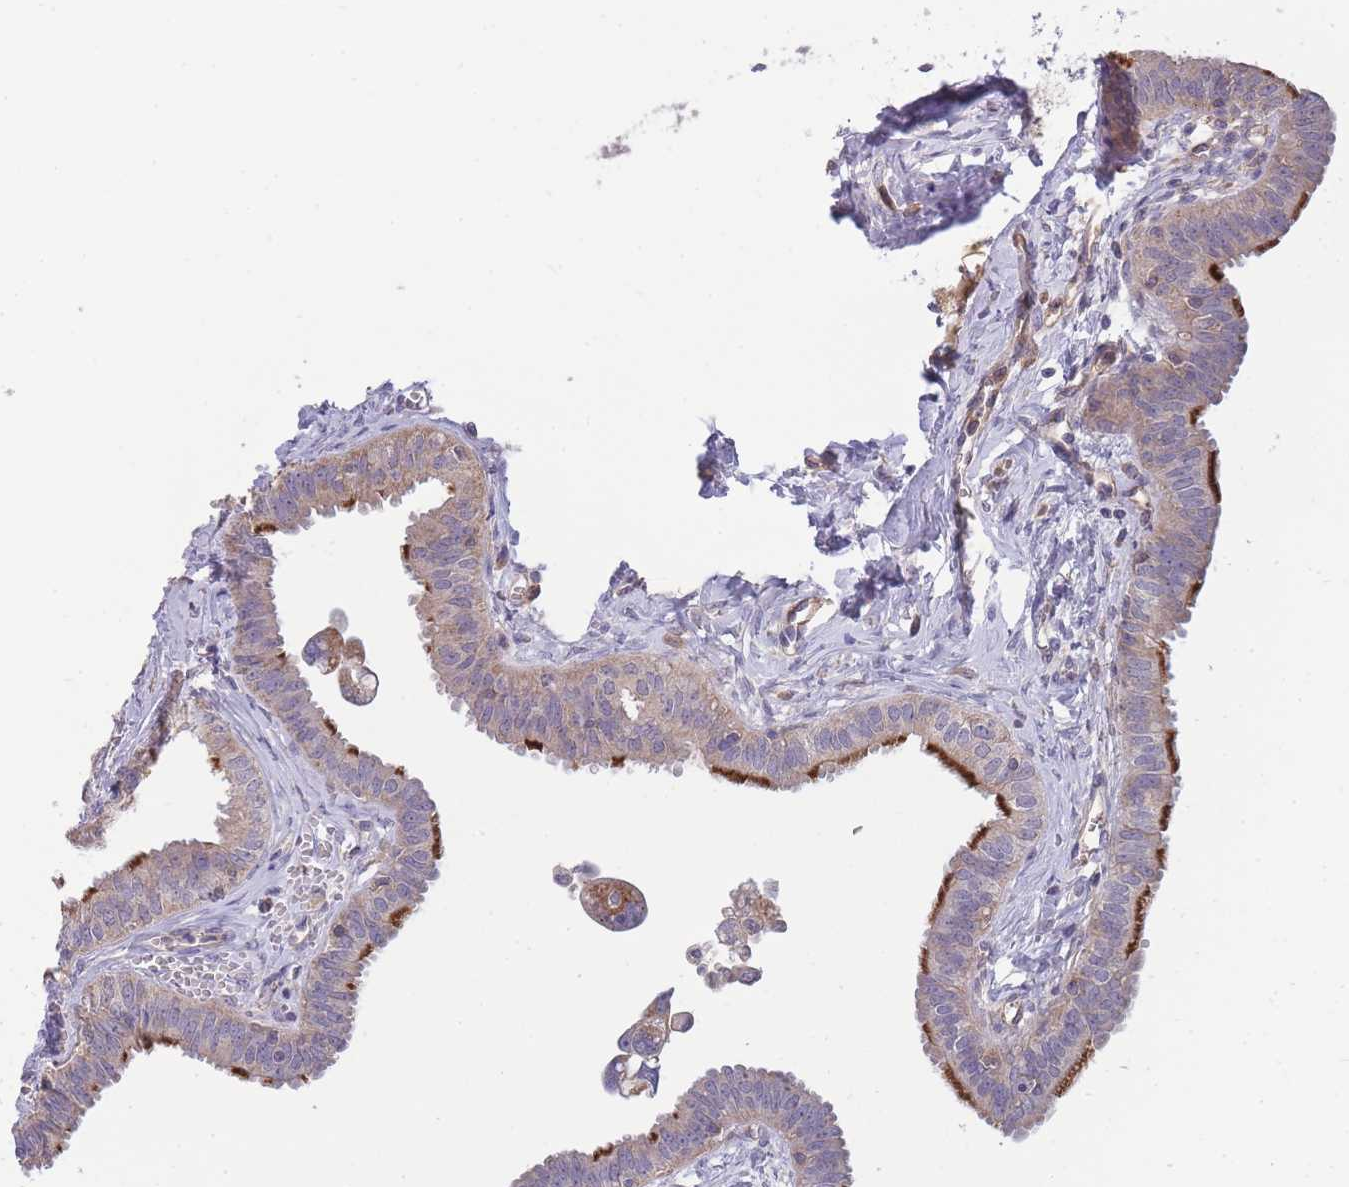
{"staining": {"intensity": "strong", "quantity": "25%-75%", "location": "cytoplasmic/membranous"}, "tissue": "fallopian tube", "cell_type": "Glandular cells", "image_type": "normal", "snomed": [{"axis": "morphology", "description": "Normal tissue, NOS"}, {"axis": "morphology", "description": "Carcinoma, NOS"}, {"axis": "topography", "description": "Fallopian tube"}, {"axis": "topography", "description": "Ovary"}], "caption": "Brown immunohistochemical staining in benign human fallopian tube displays strong cytoplasmic/membranous expression in approximately 25%-75% of glandular cells. Ihc stains the protein in brown and the nuclei are stained blue.", "gene": "NDUFAF5", "patient": {"sex": "female", "age": 59}}